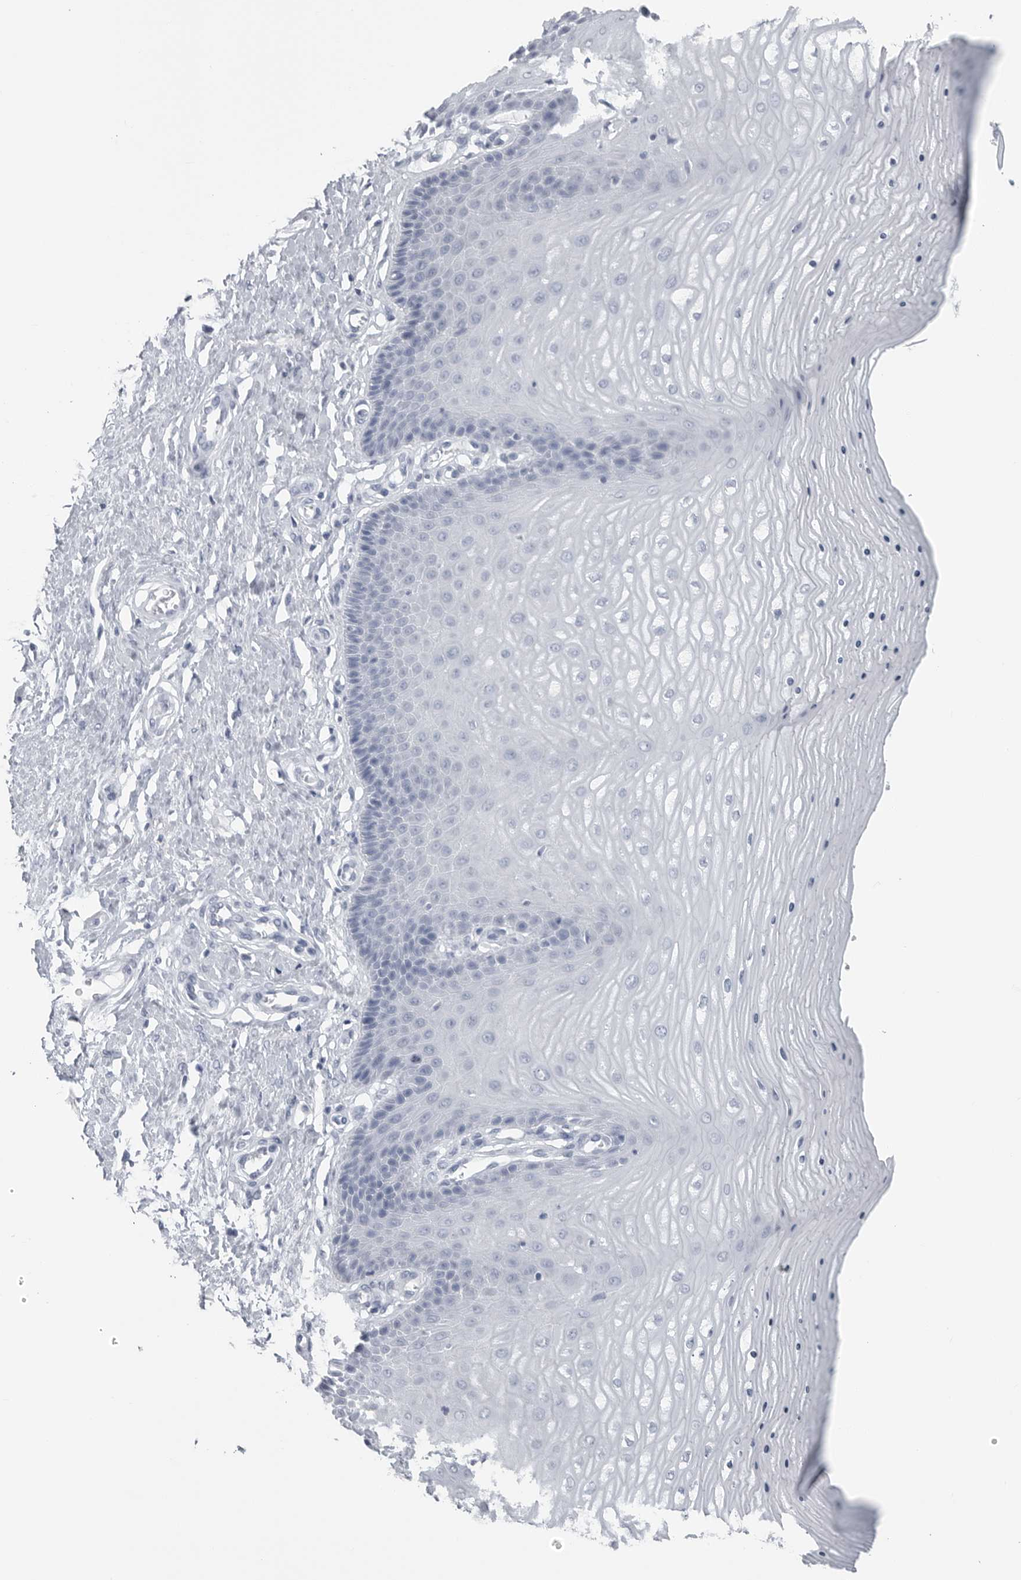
{"staining": {"intensity": "negative", "quantity": "none", "location": "none"}, "tissue": "cervix", "cell_type": "Glandular cells", "image_type": "normal", "snomed": [{"axis": "morphology", "description": "Normal tissue, NOS"}, {"axis": "topography", "description": "Cervix"}], "caption": "There is no significant expression in glandular cells of cervix. (Stains: DAB (3,3'-diaminobenzidine) IHC with hematoxylin counter stain, Microscopy: brightfield microscopy at high magnification).", "gene": "CSH1", "patient": {"sex": "female", "age": 55}}